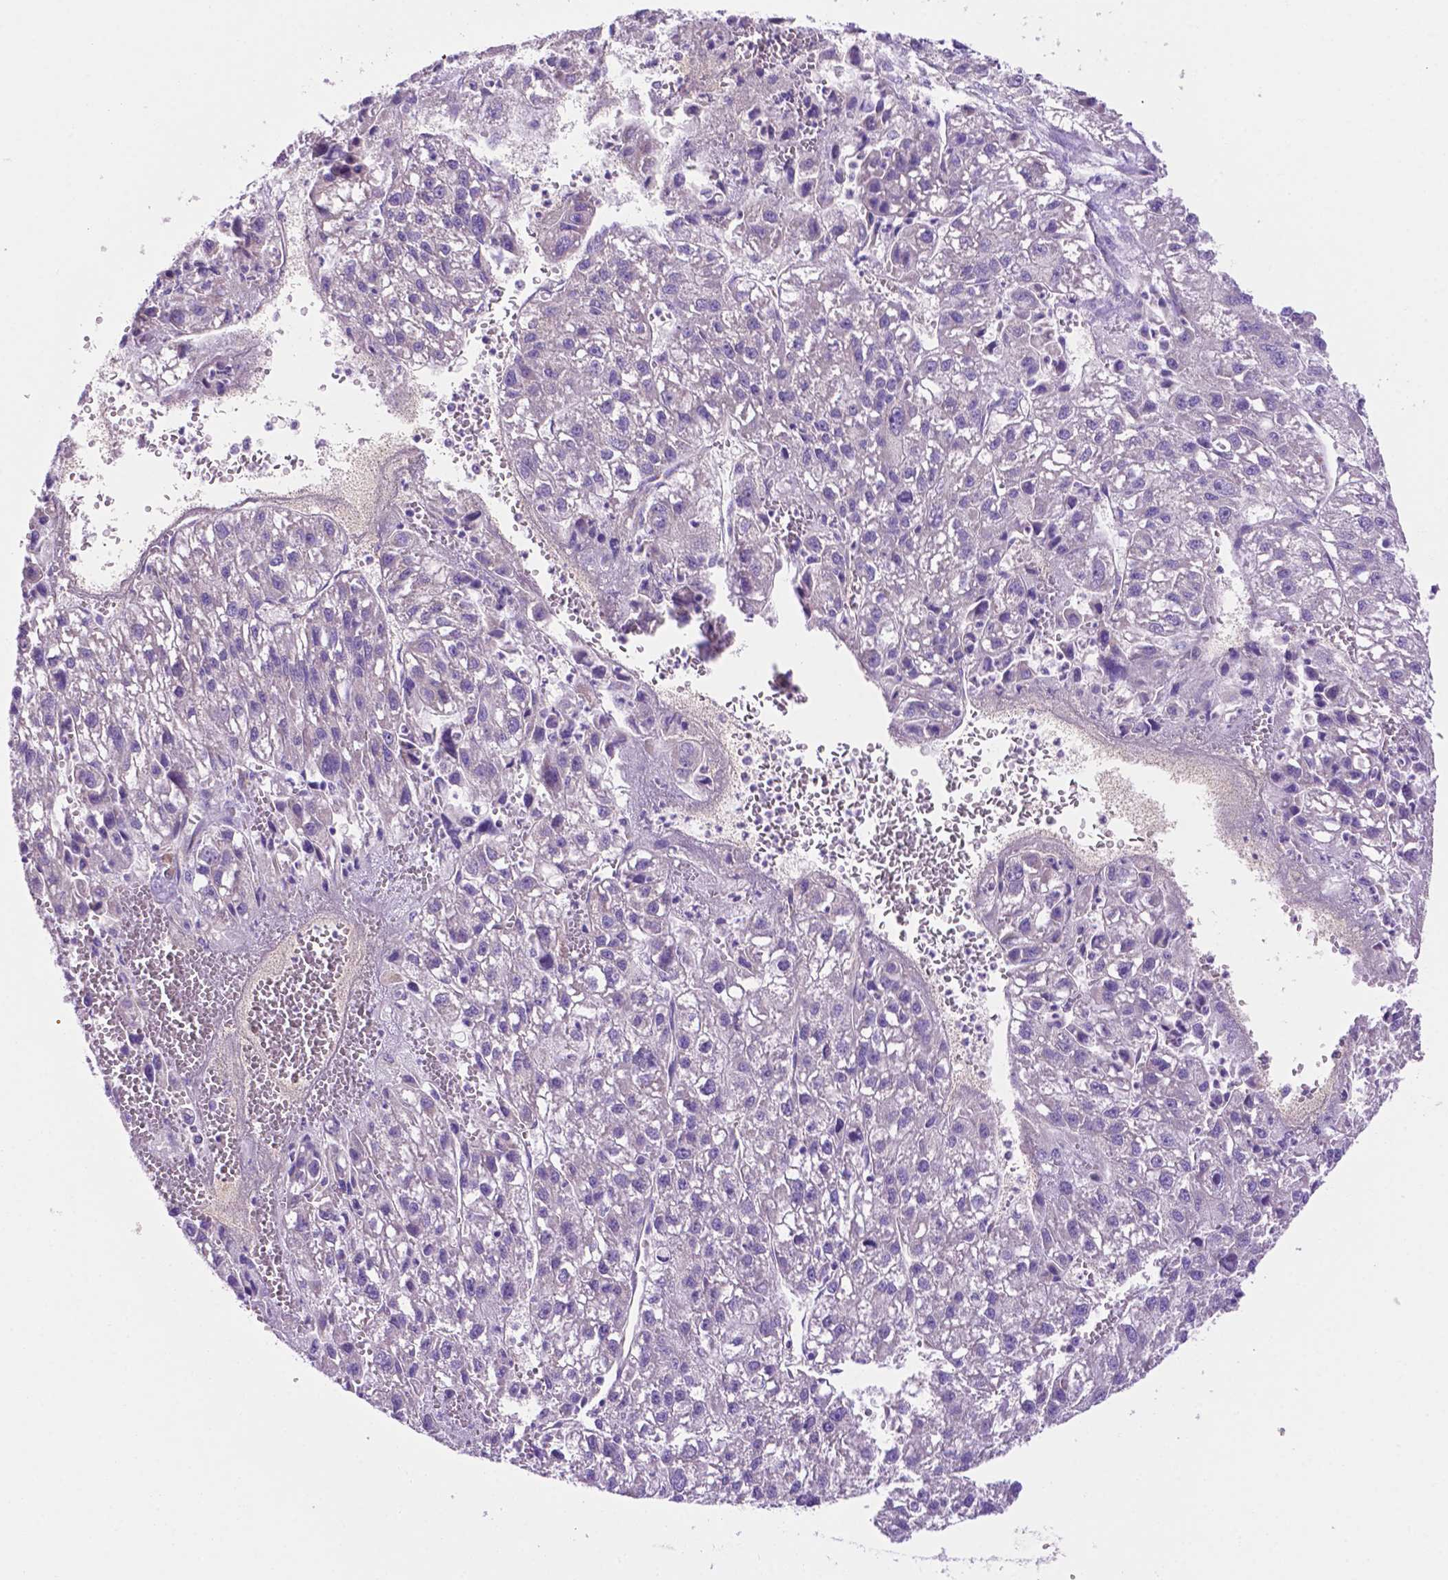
{"staining": {"intensity": "negative", "quantity": "none", "location": "none"}, "tissue": "liver cancer", "cell_type": "Tumor cells", "image_type": "cancer", "snomed": [{"axis": "morphology", "description": "Carcinoma, Hepatocellular, NOS"}, {"axis": "topography", "description": "Liver"}], "caption": "High power microscopy micrograph of an immunohistochemistry (IHC) histopathology image of liver hepatocellular carcinoma, revealing no significant positivity in tumor cells.", "gene": "CEACAM7", "patient": {"sex": "female", "age": 70}}